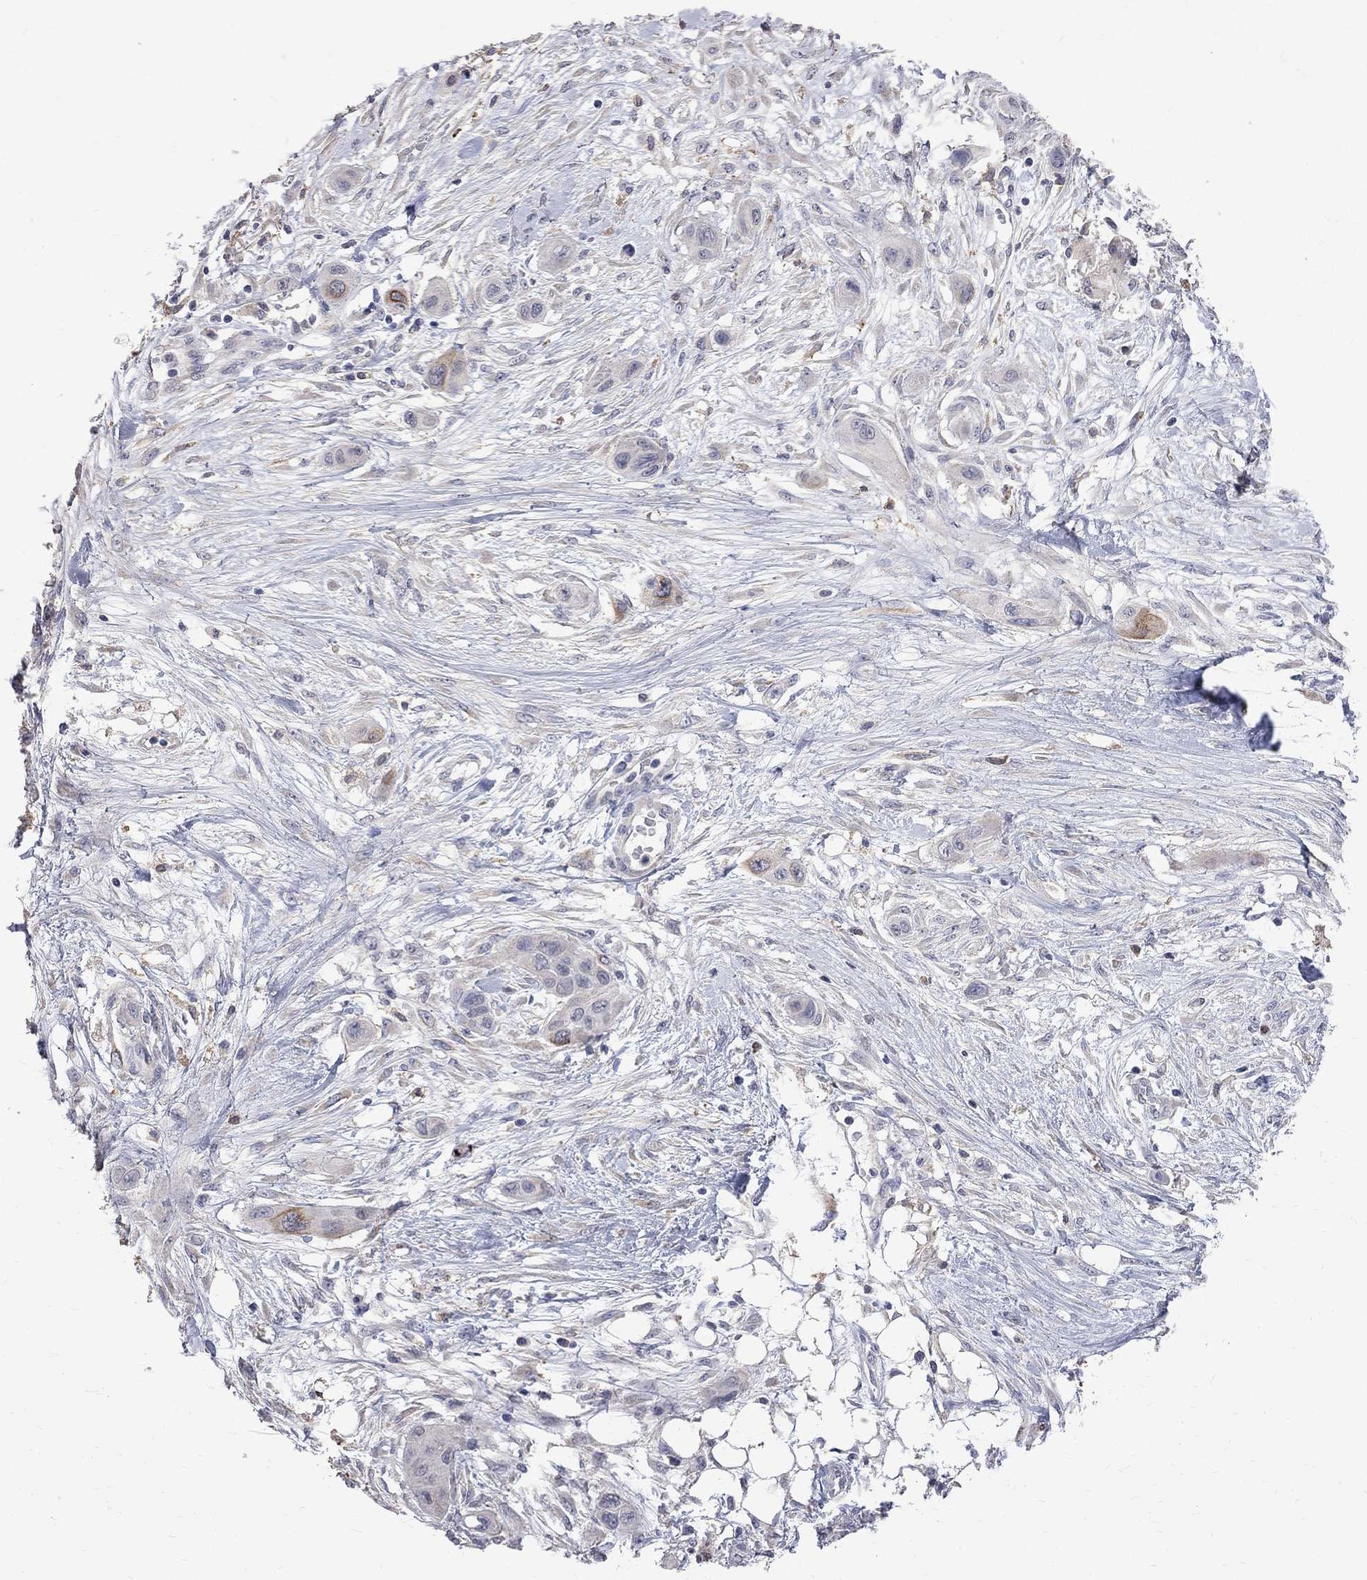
{"staining": {"intensity": "weak", "quantity": "<25%", "location": "cytoplasmic/membranous"}, "tissue": "skin cancer", "cell_type": "Tumor cells", "image_type": "cancer", "snomed": [{"axis": "morphology", "description": "Squamous cell carcinoma, NOS"}, {"axis": "topography", "description": "Skin"}], "caption": "This photomicrograph is of skin cancer (squamous cell carcinoma) stained with immunohistochemistry to label a protein in brown with the nuclei are counter-stained blue. There is no expression in tumor cells.", "gene": "CKAP2", "patient": {"sex": "male", "age": 79}}